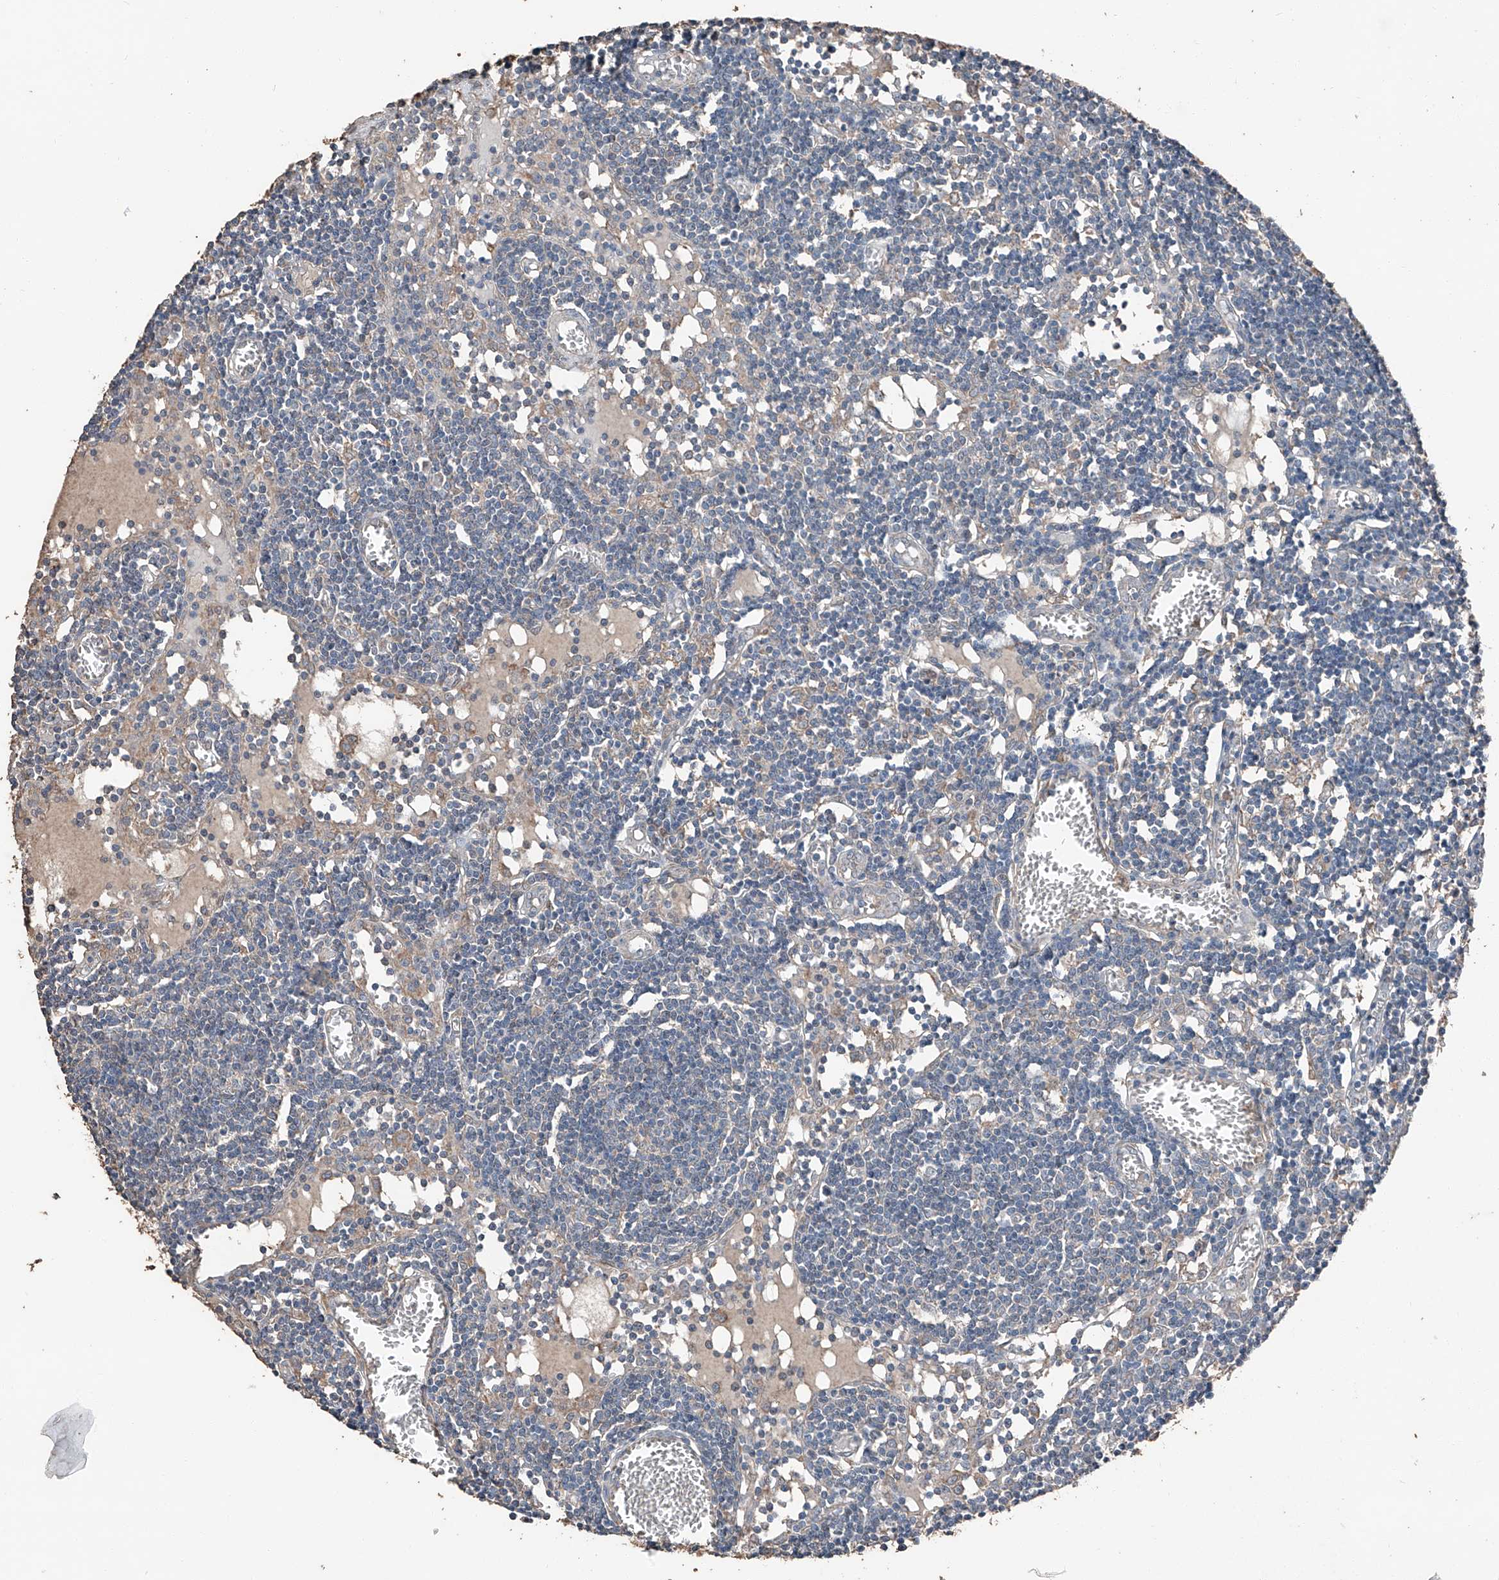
{"staining": {"intensity": "negative", "quantity": "none", "location": "none"}, "tissue": "lymph node", "cell_type": "Germinal center cells", "image_type": "normal", "snomed": [{"axis": "morphology", "description": "Normal tissue, NOS"}, {"axis": "topography", "description": "Lymph node"}], "caption": "This micrograph is of normal lymph node stained with immunohistochemistry to label a protein in brown with the nuclei are counter-stained blue. There is no expression in germinal center cells. (DAB (3,3'-diaminobenzidine) immunohistochemistry (IHC) visualized using brightfield microscopy, high magnification).", "gene": "MAMLD1", "patient": {"sex": "female", "age": 11}}